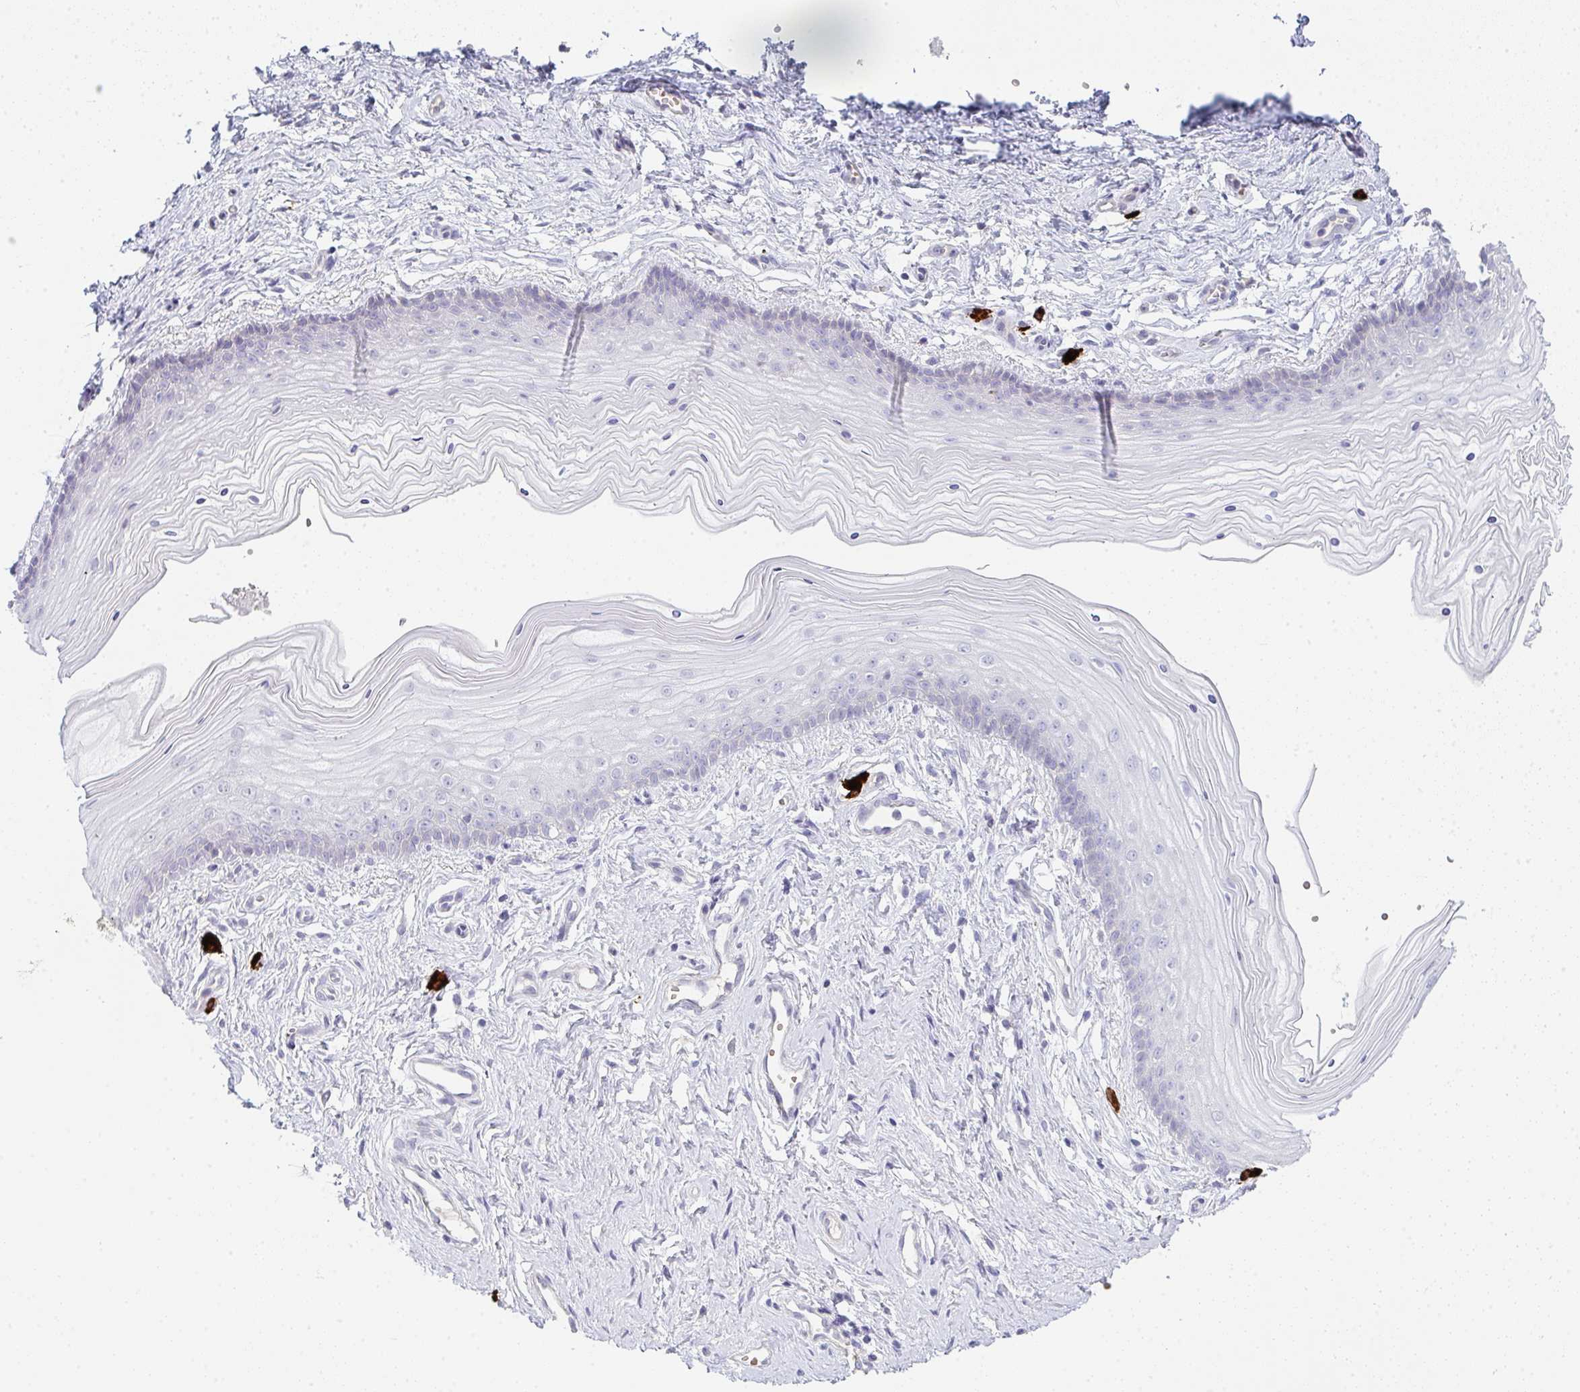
{"staining": {"intensity": "negative", "quantity": "none", "location": "none"}, "tissue": "vagina", "cell_type": "Squamous epithelial cells", "image_type": "normal", "snomed": [{"axis": "morphology", "description": "Normal tissue, NOS"}, {"axis": "topography", "description": "Vagina"}], "caption": "Immunohistochemistry (IHC) photomicrograph of benign vagina: human vagina stained with DAB (3,3'-diaminobenzidine) demonstrates no significant protein expression in squamous epithelial cells. The staining was performed using DAB to visualize the protein expression in brown, while the nuclei were stained in blue with hematoxylin (Magnification: 20x).", "gene": "CACNA1S", "patient": {"sex": "female", "age": 38}}